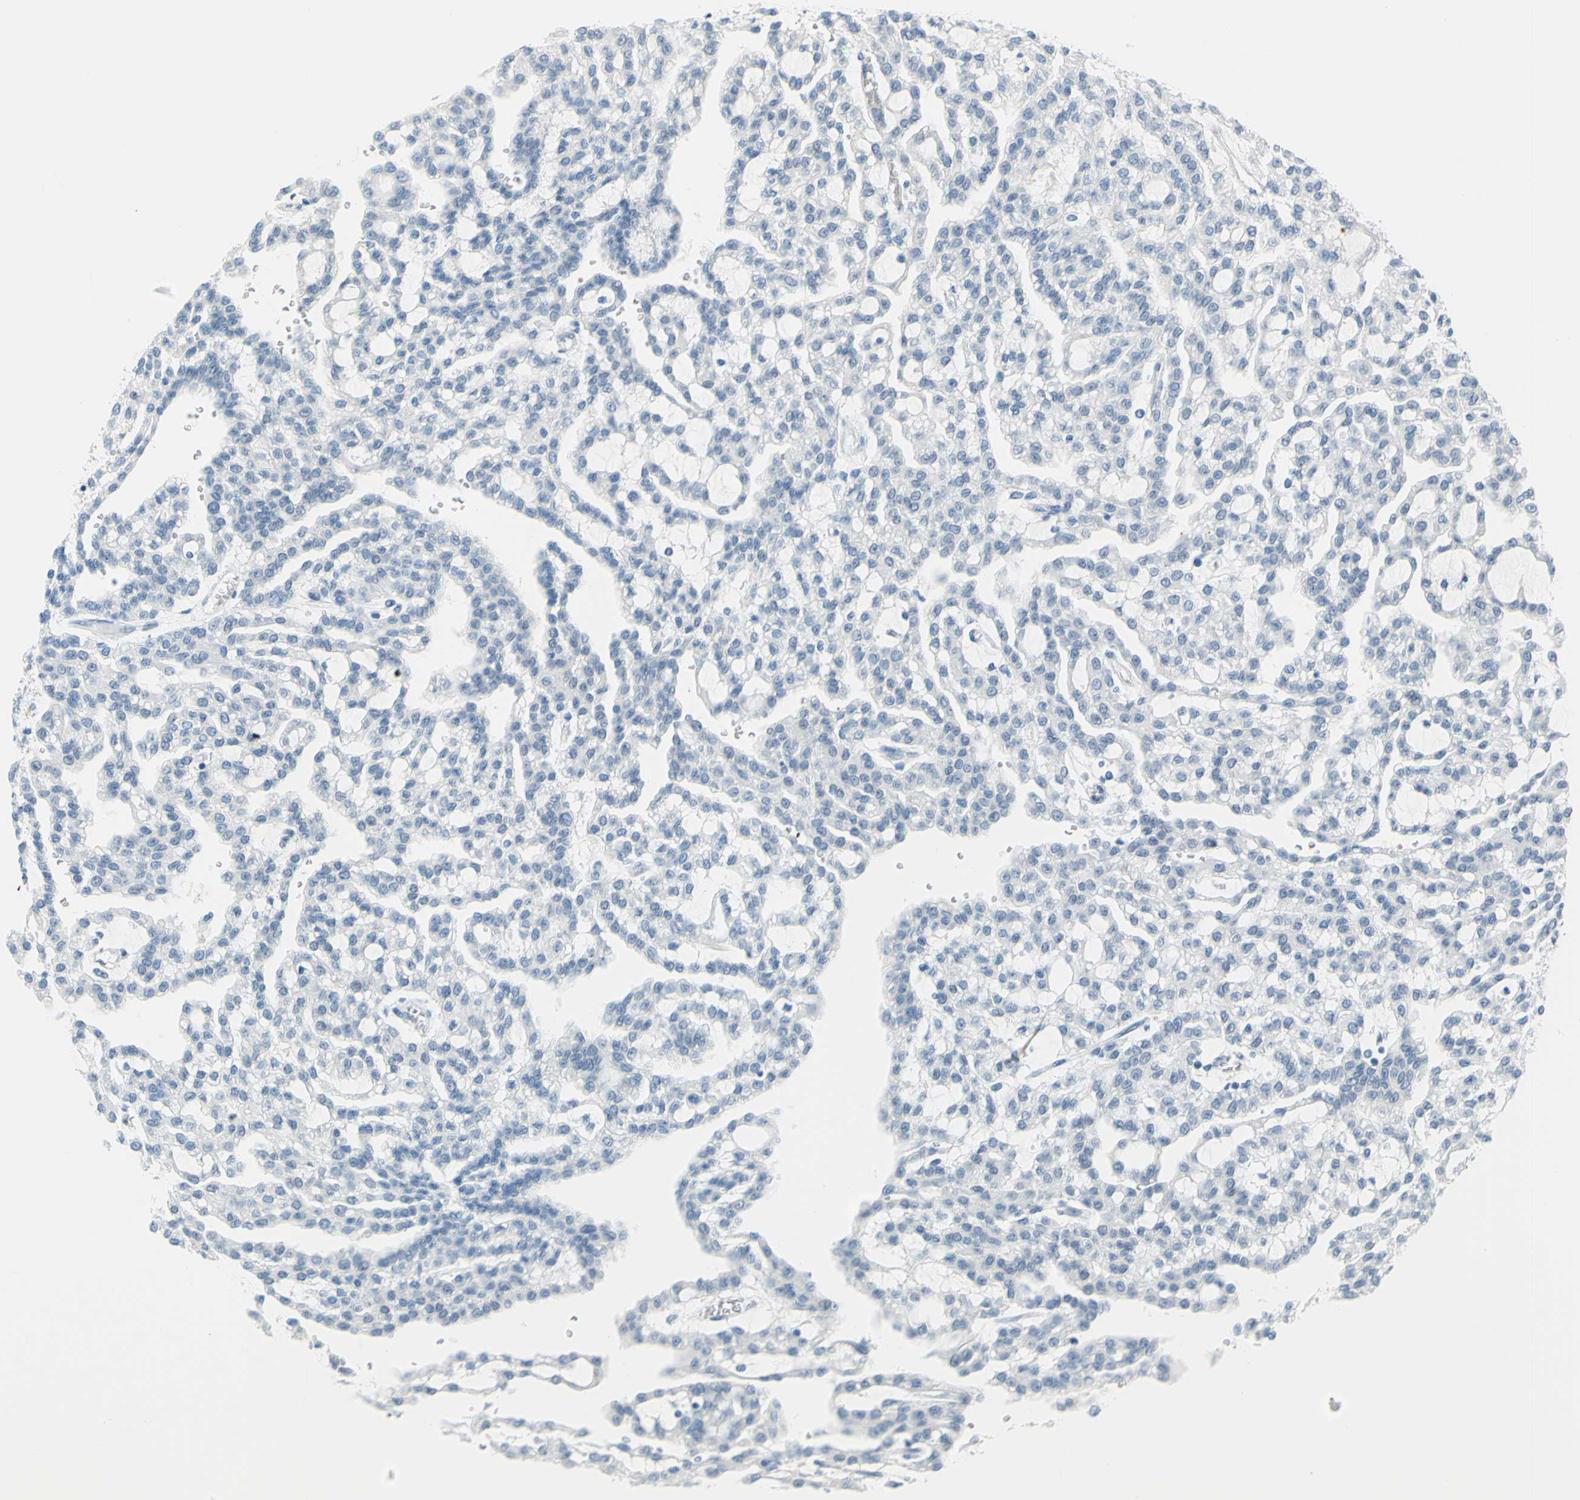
{"staining": {"intensity": "negative", "quantity": "none", "location": "none"}, "tissue": "renal cancer", "cell_type": "Tumor cells", "image_type": "cancer", "snomed": [{"axis": "morphology", "description": "Adenocarcinoma, NOS"}, {"axis": "topography", "description": "Kidney"}], "caption": "Photomicrograph shows no protein expression in tumor cells of renal adenocarcinoma tissue.", "gene": "DCT", "patient": {"sex": "male", "age": 63}}